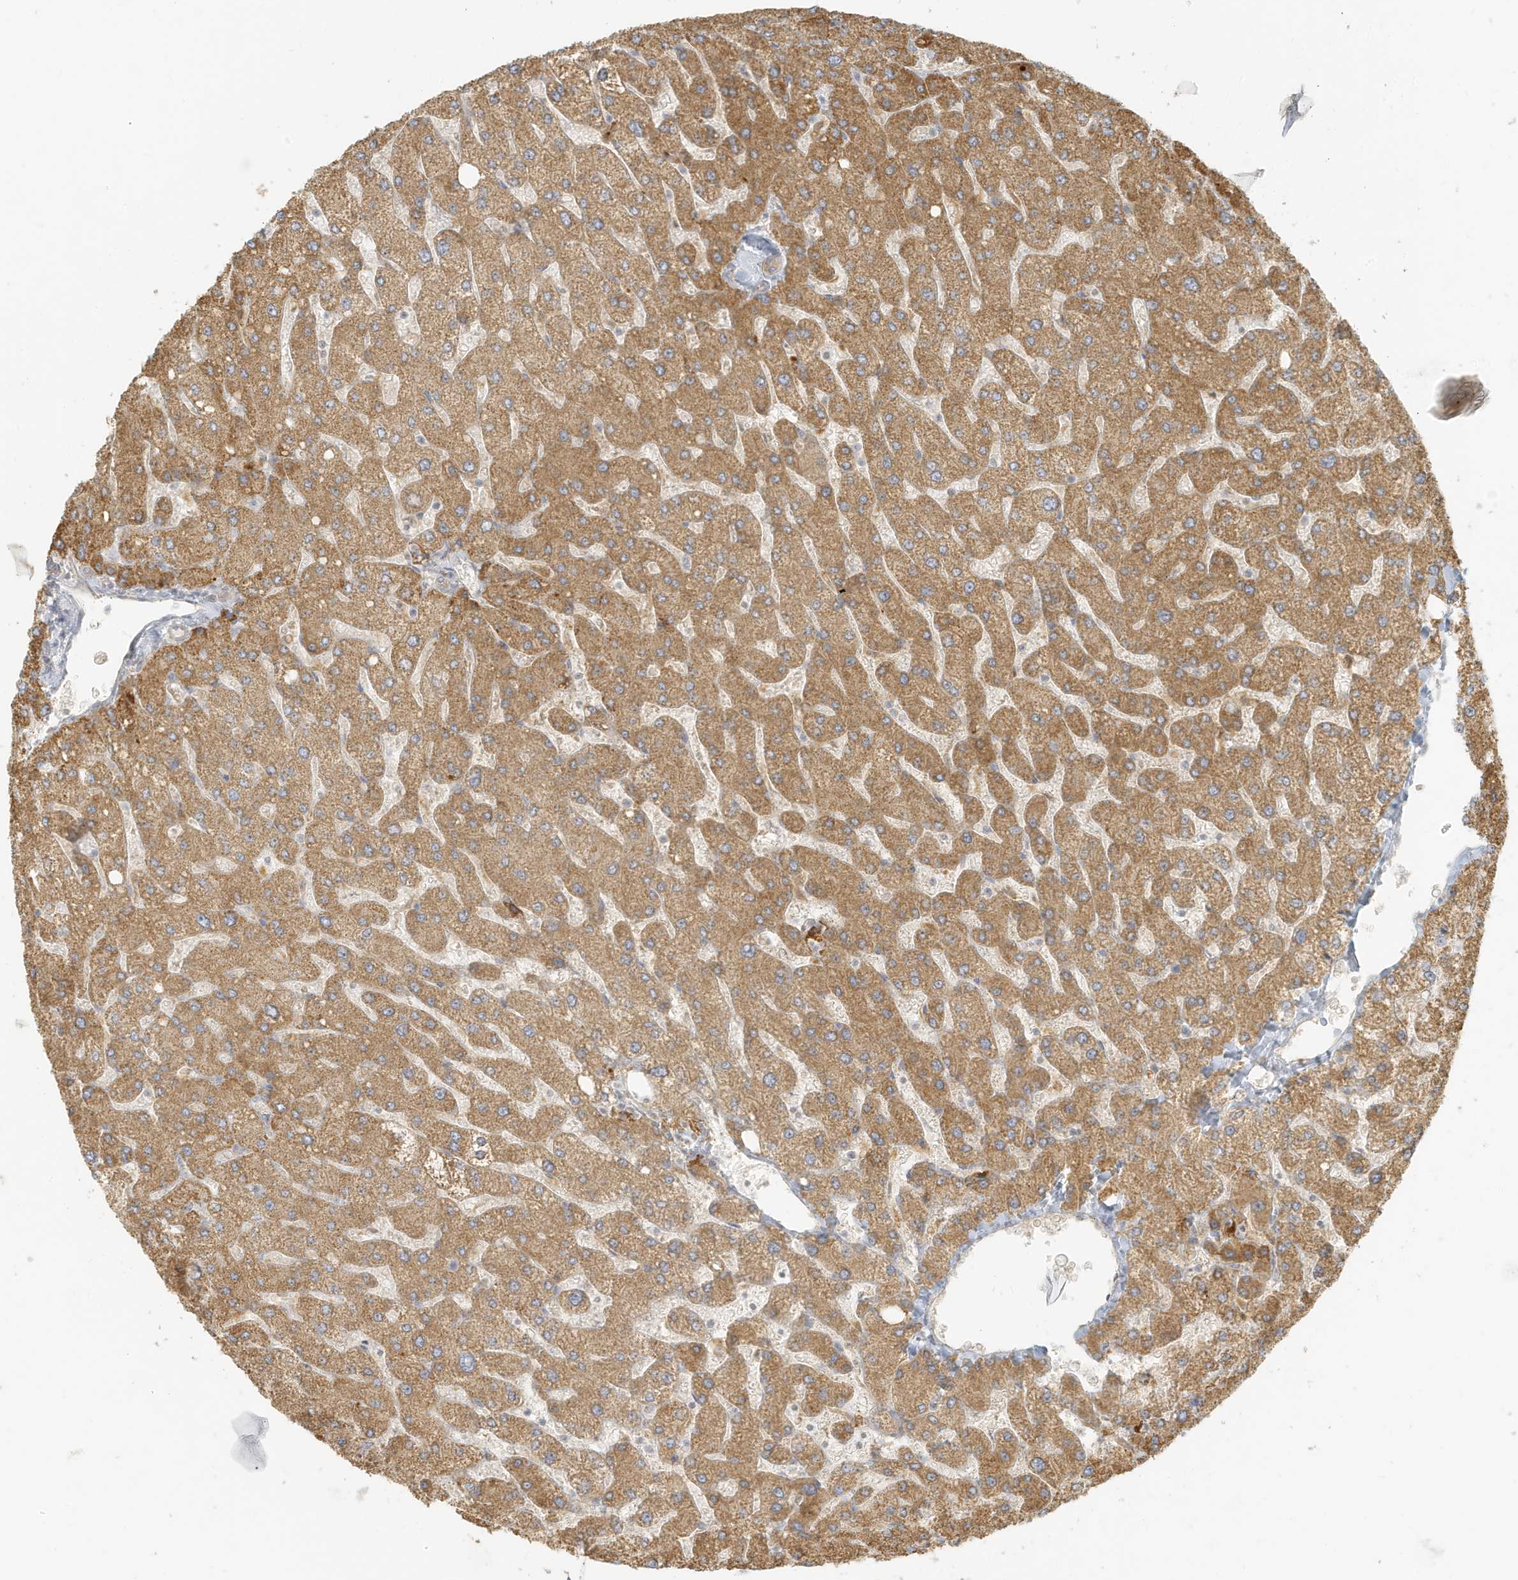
{"staining": {"intensity": "weak", "quantity": "<25%", "location": "cytoplasmic/membranous"}, "tissue": "liver", "cell_type": "Cholangiocytes", "image_type": "normal", "snomed": [{"axis": "morphology", "description": "Normal tissue, NOS"}, {"axis": "topography", "description": "Liver"}], "caption": "This micrograph is of unremarkable liver stained with immunohistochemistry (IHC) to label a protein in brown with the nuclei are counter-stained blue. There is no expression in cholangiocytes.", "gene": "MCOLN1", "patient": {"sex": "male", "age": 55}}